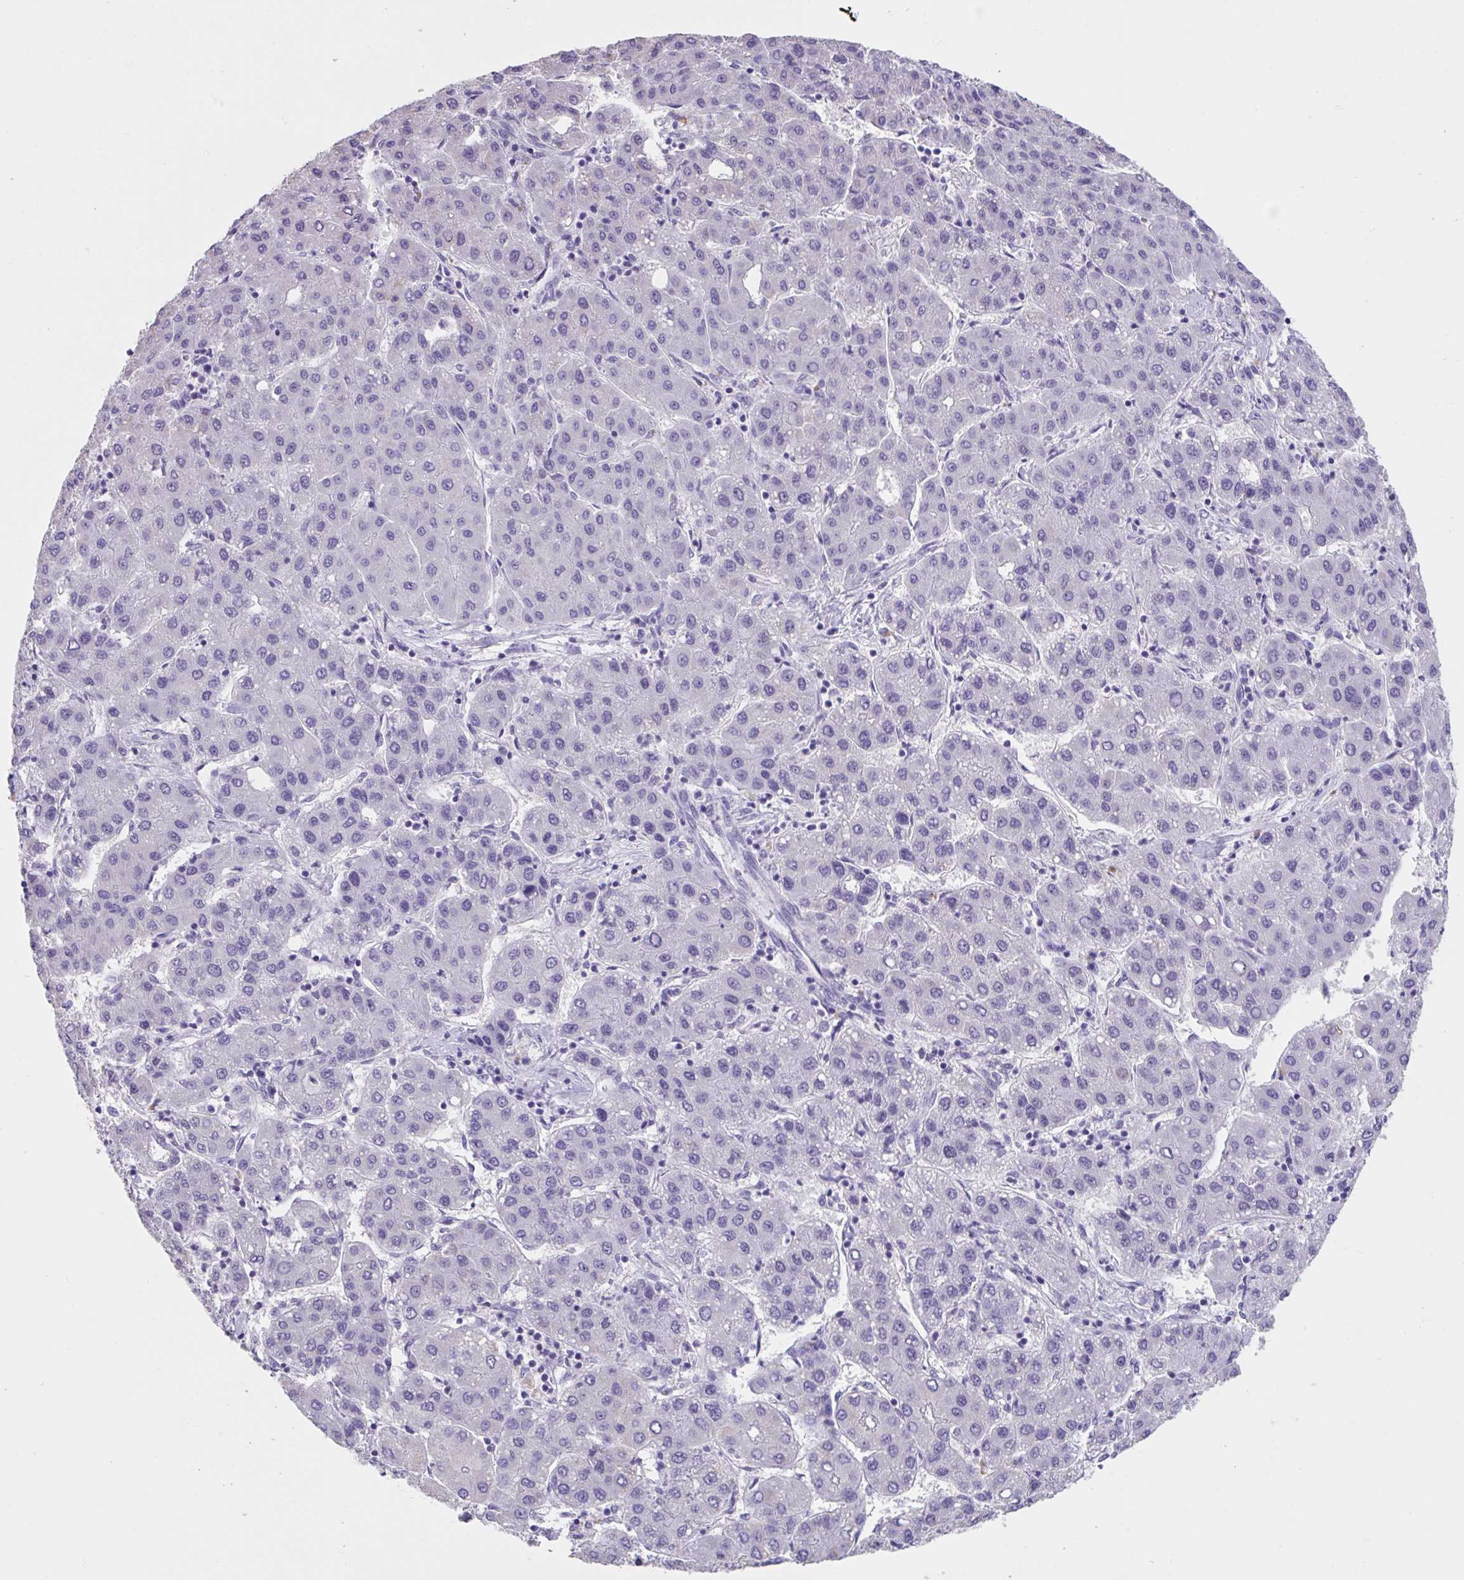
{"staining": {"intensity": "negative", "quantity": "none", "location": "none"}, "tissue": "liver cancer", "cell_type": "Tumor cells", "image_type": "cancer", "snomed": [{"axis": "morphology", "description": "Carcinoma, Hepatocellular, NOS"}, {"axis": "topography", "description": "Liver"}], "caption": "This is a micrograph of immunohistochemistry staining of liver hepatocellular carcinoma, which shows no expression in tumor cells. (Stains: DAB (3,3'-diaminobenzidine) immunohistochemistry with hematoxylin counter stain, Microscopy: brightfield microscopy at high magnification).", "gene": "GPR162", "patient": {"sex": "male", "age": 65}}